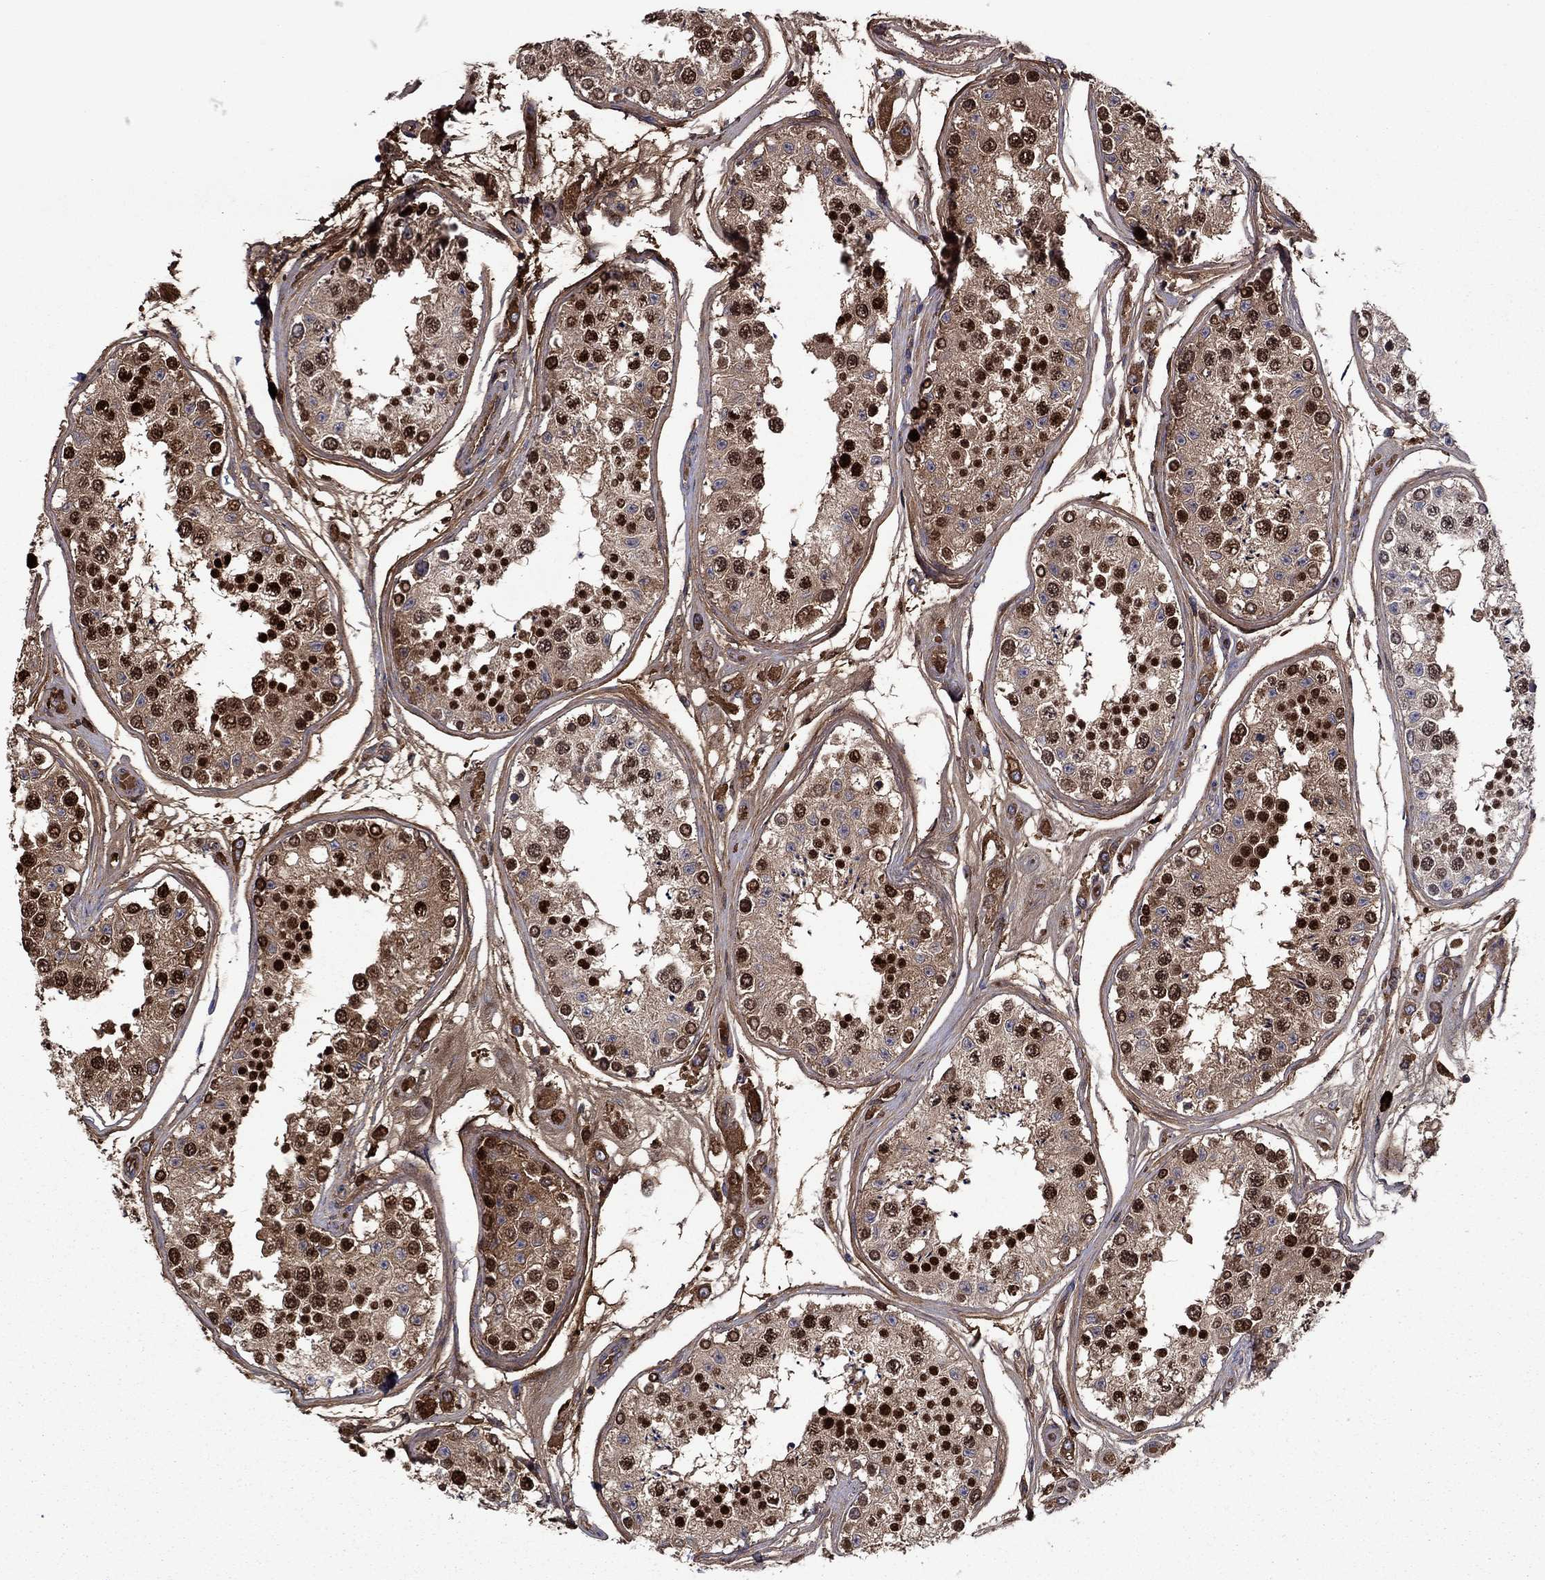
{"staining": {"intensity": "strong", "quantity": "25%-75%", "location": "nuclear"}, "tissue": "testis", "cell_type": "Cells in seminiferous ducts", "image_type": "normal", "snomed": [{"axis": "morphology", "description": "Normal tissue, NOS"}, {"axis": "topography", "description": "Testis"}], "caption": "A brown stain highlights strong nuclear positivity of a protein in cells in seminiferous ducts of normal testis.", "gene": "HPX", "patient": {"sex": "male", "age": 25}}